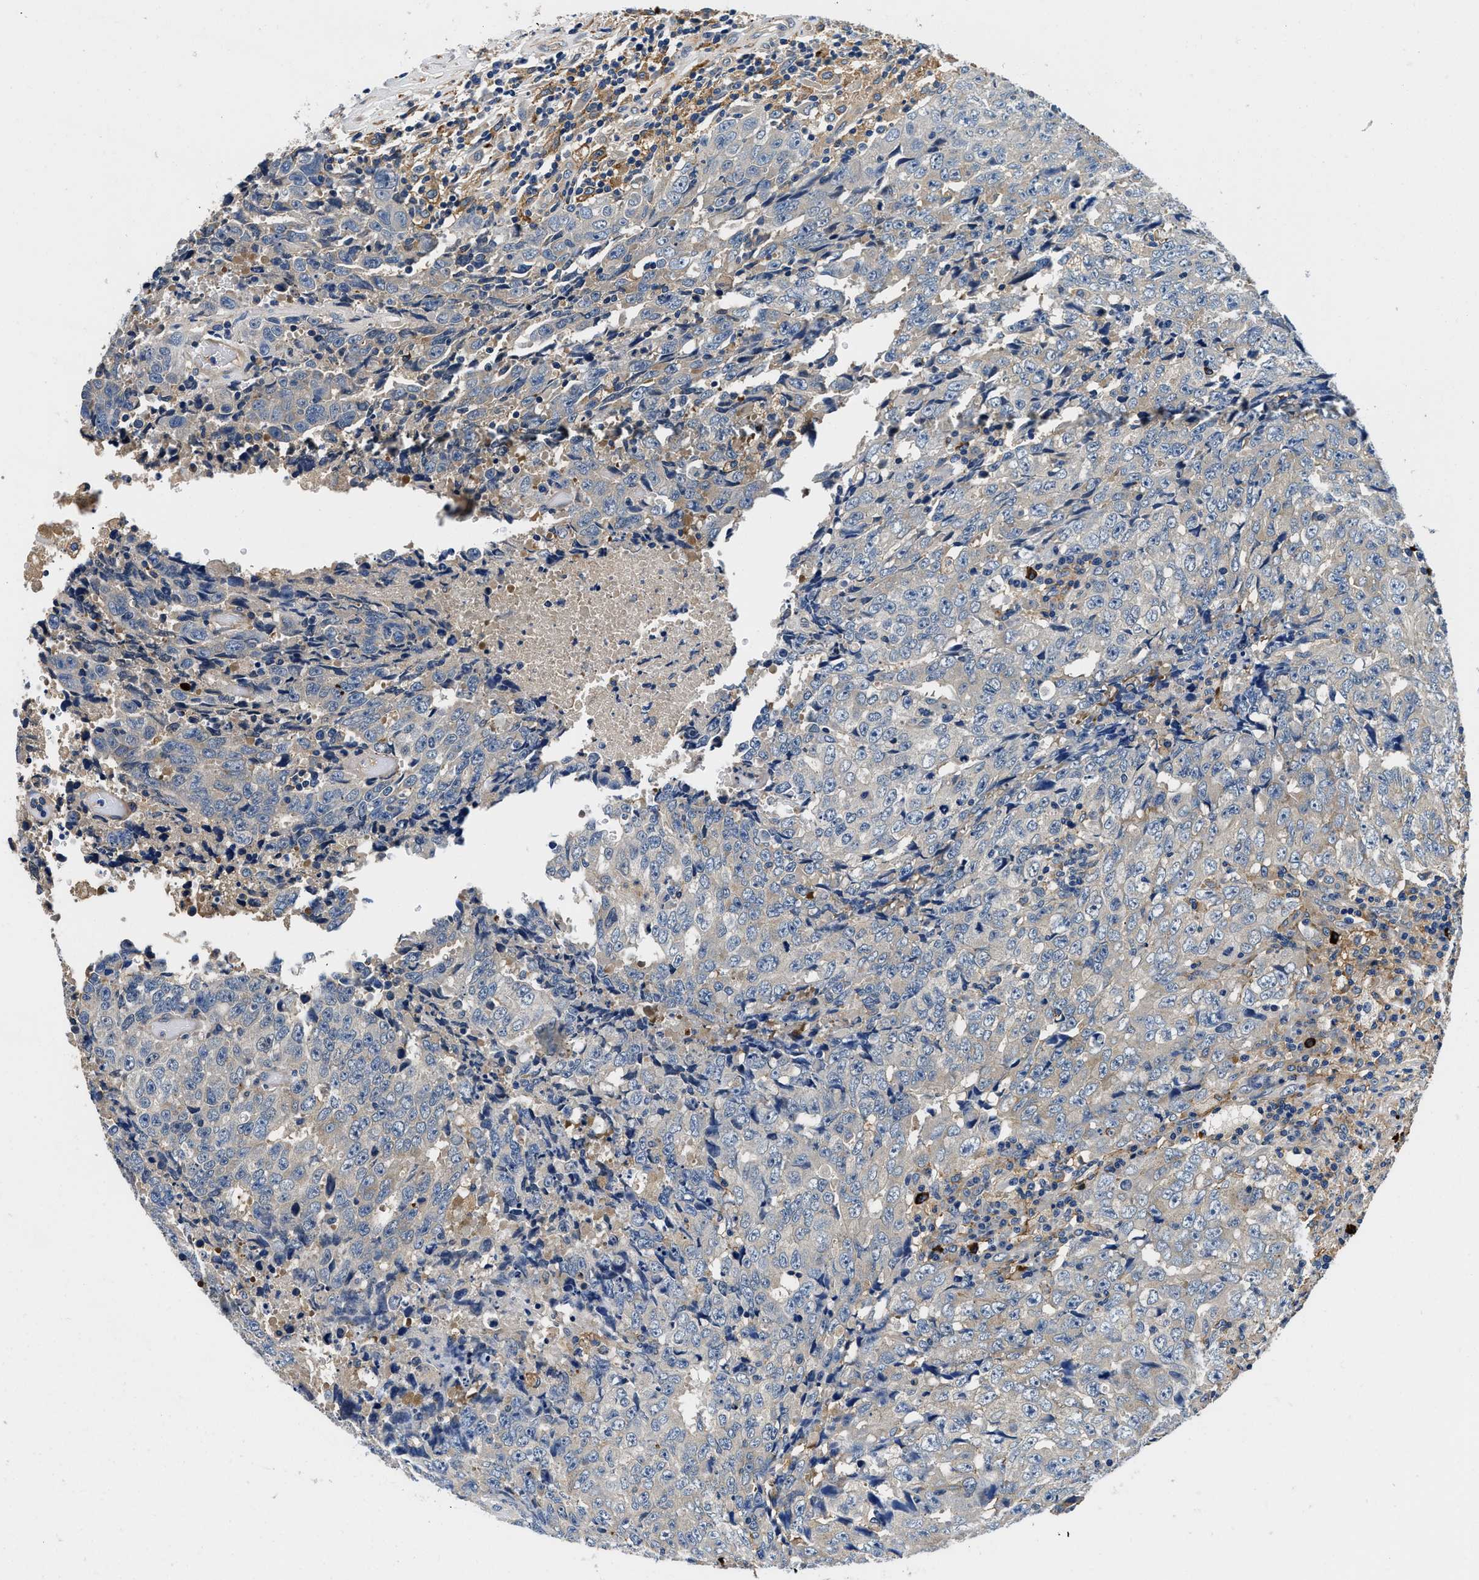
{"staining": {"intensity": "weak", "quantity": "<25%", "location": "cytoplasmic/membranous"}, "tissue": "testis cancer", "cell_type": "Tumor cells", "image_type": "cancer", "snomed": [{"axis": "morphology", "description": "Necrosis, NOS"}, {"axis": "morphology", "description": "Carcinoma, Embryonal, NOS"}, {"axis": "topography", "description": "Testis"}], "caption": "This histopathology image is of embryonal carcinoma (testis) stained with IHC to label a protein in brown with the nuclei are counter-stained blue. There is no staining in tumor cells. (Brightfield microscopy of DAB (3,3'-diaminobenzidine) IHC at high magnification).", "gene": "ZFAND3", "patient": {"sex": "male", "age": 19}}